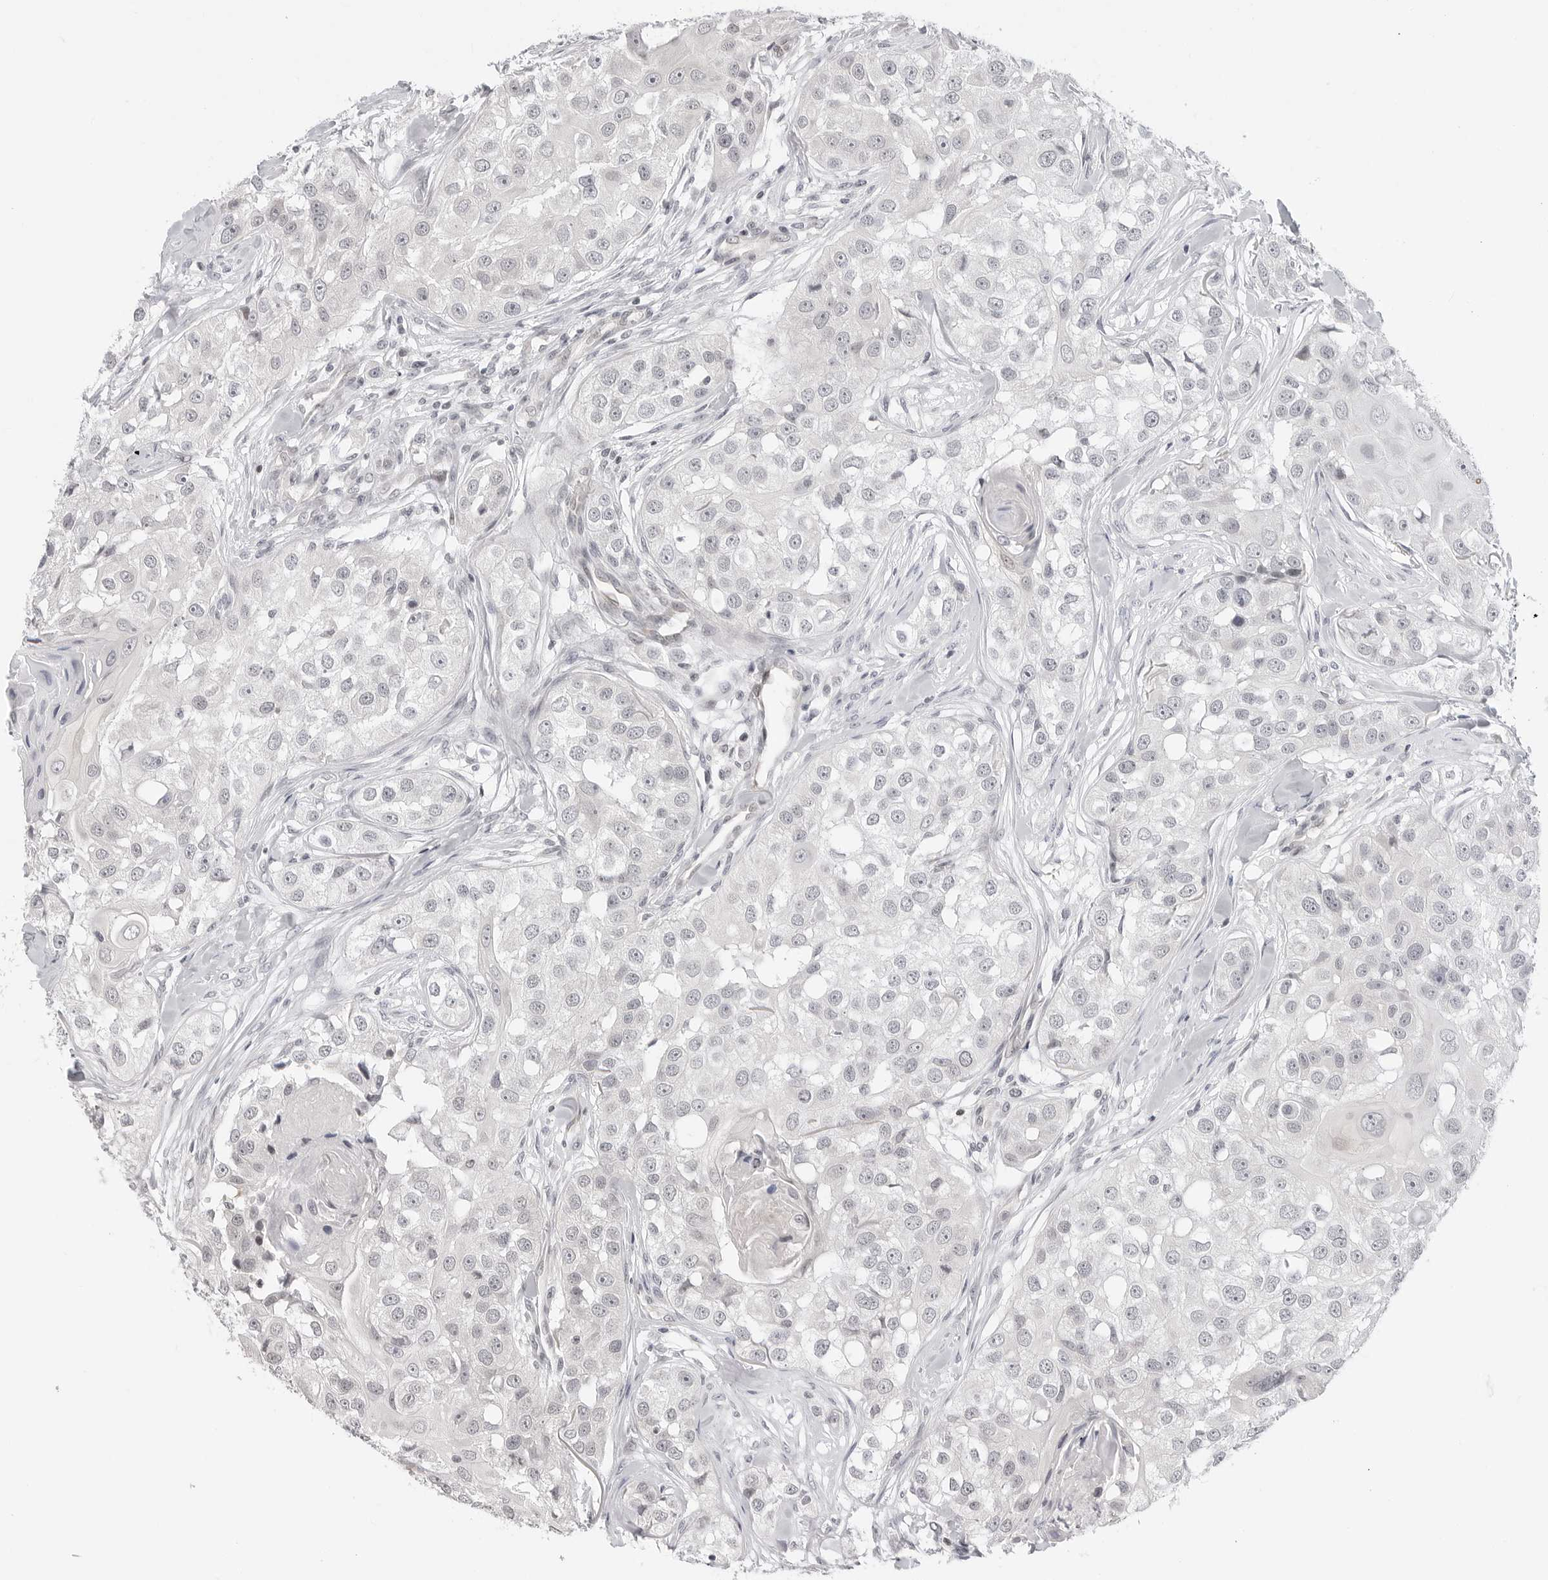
{"staining": {"intensity": "negative", "quantity": "none", "location": "none"}, "tissue": "head and neck cancer", "cell_type": "Tumor cells", "image_type": "cancer", "snomed": [{"axis": "morphology", "description": "Normal tissue, NOS"}, {"axis": "morphology", "description": "Squamous cell carcinoma, NOS"}, {"axis": "topography", "description": "Skeletal muscle"}, {"axis": "topography", "description": "Head-Neck"}], "caption": "IHC image of neoplastic tissue: head and neck squamous cell carcinoma stained with DAB (3,3'-diaminobenzidine) displays no significant protein staining in tumor cells.", "gene": "C8orf33", "patient": {"sex": "male", "age": 51}}